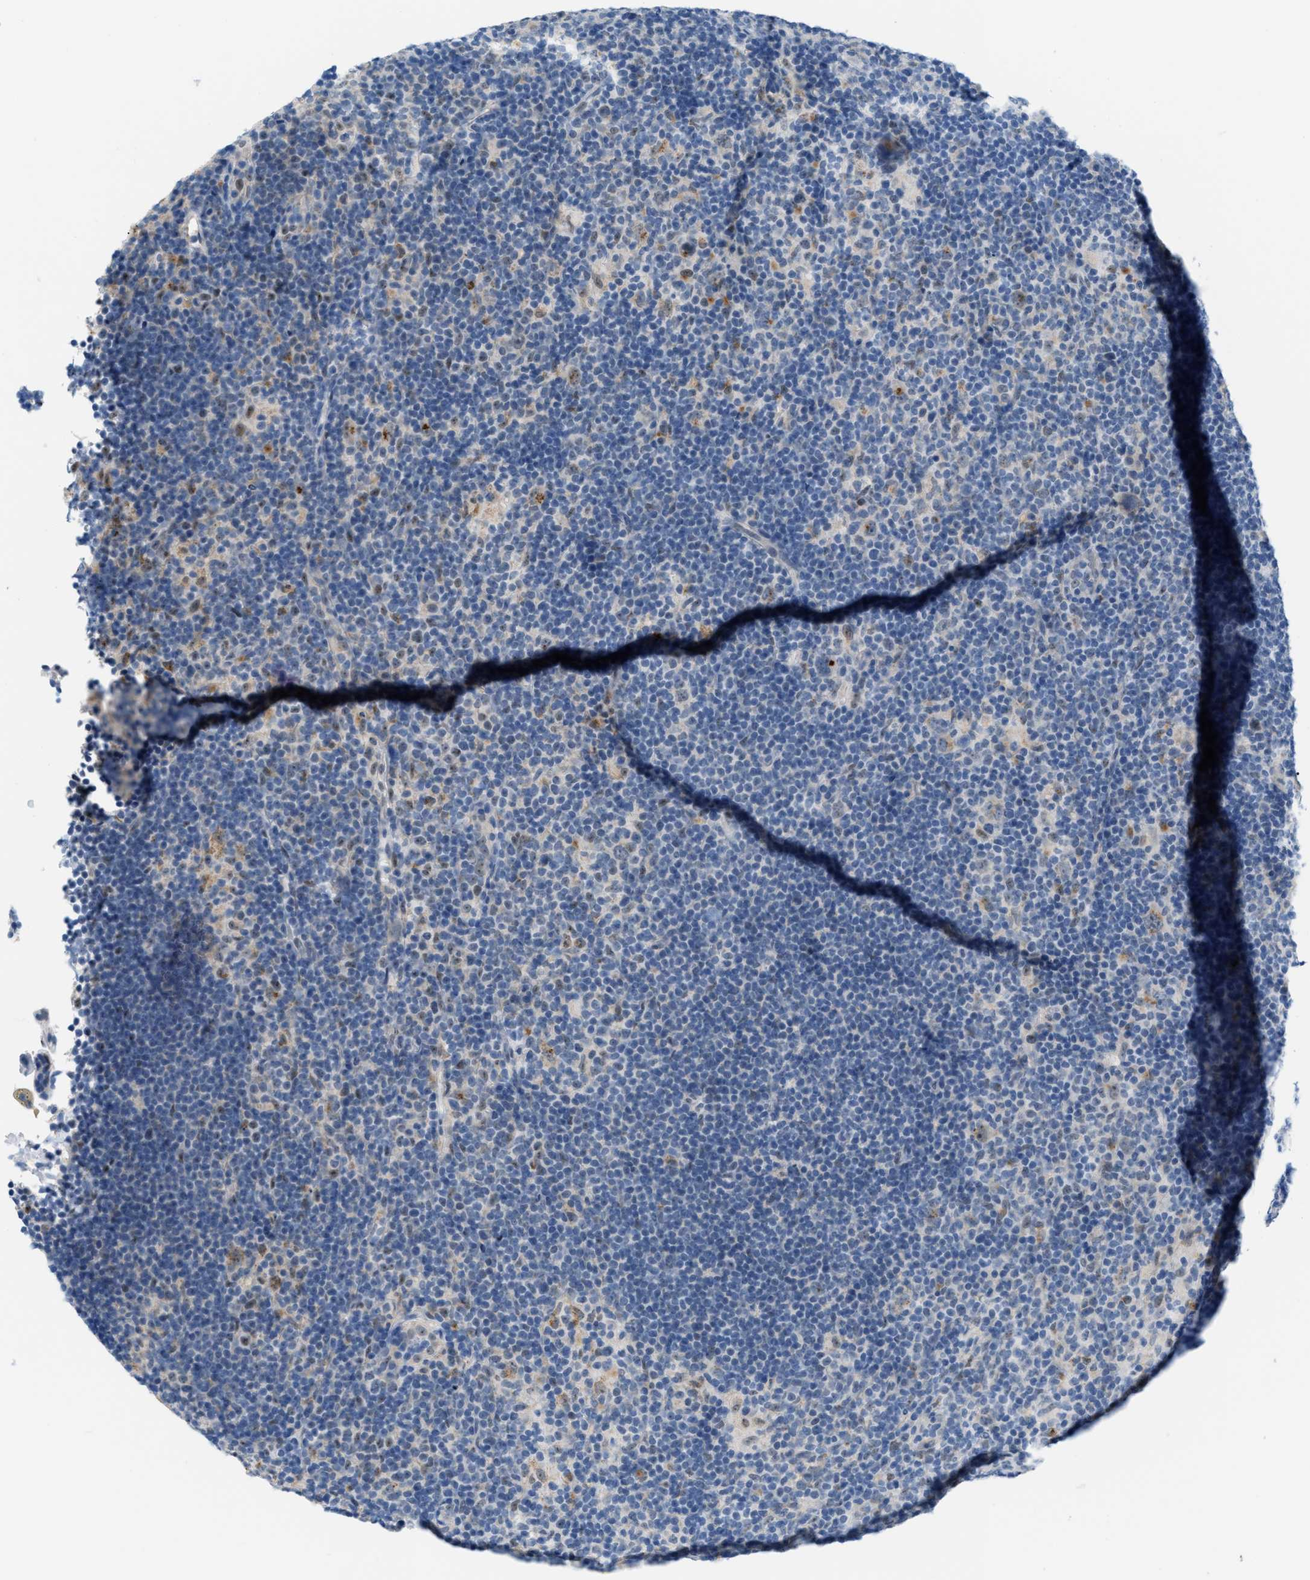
{"staining": {"intensity": "weak", "quantity": "<25%", "location": "nuclear"}, "tissue": "lymphoma", "cell_type": "Tumor cells", "image_type": "cancer", "snomed": [{"axis": "morphology", "description": "Hodgkin's disease, NOS"}, {"axis": "topography", "description": "Lymph node"}], "caption": "IHC of Hodgkin's disease displays no staining in tumor cells. (Immunohistochemistry (ihc), brightfield microscopy, high magnification).", "gene": "PHRF1", "patient": {"sex": "female", "age": 57}}